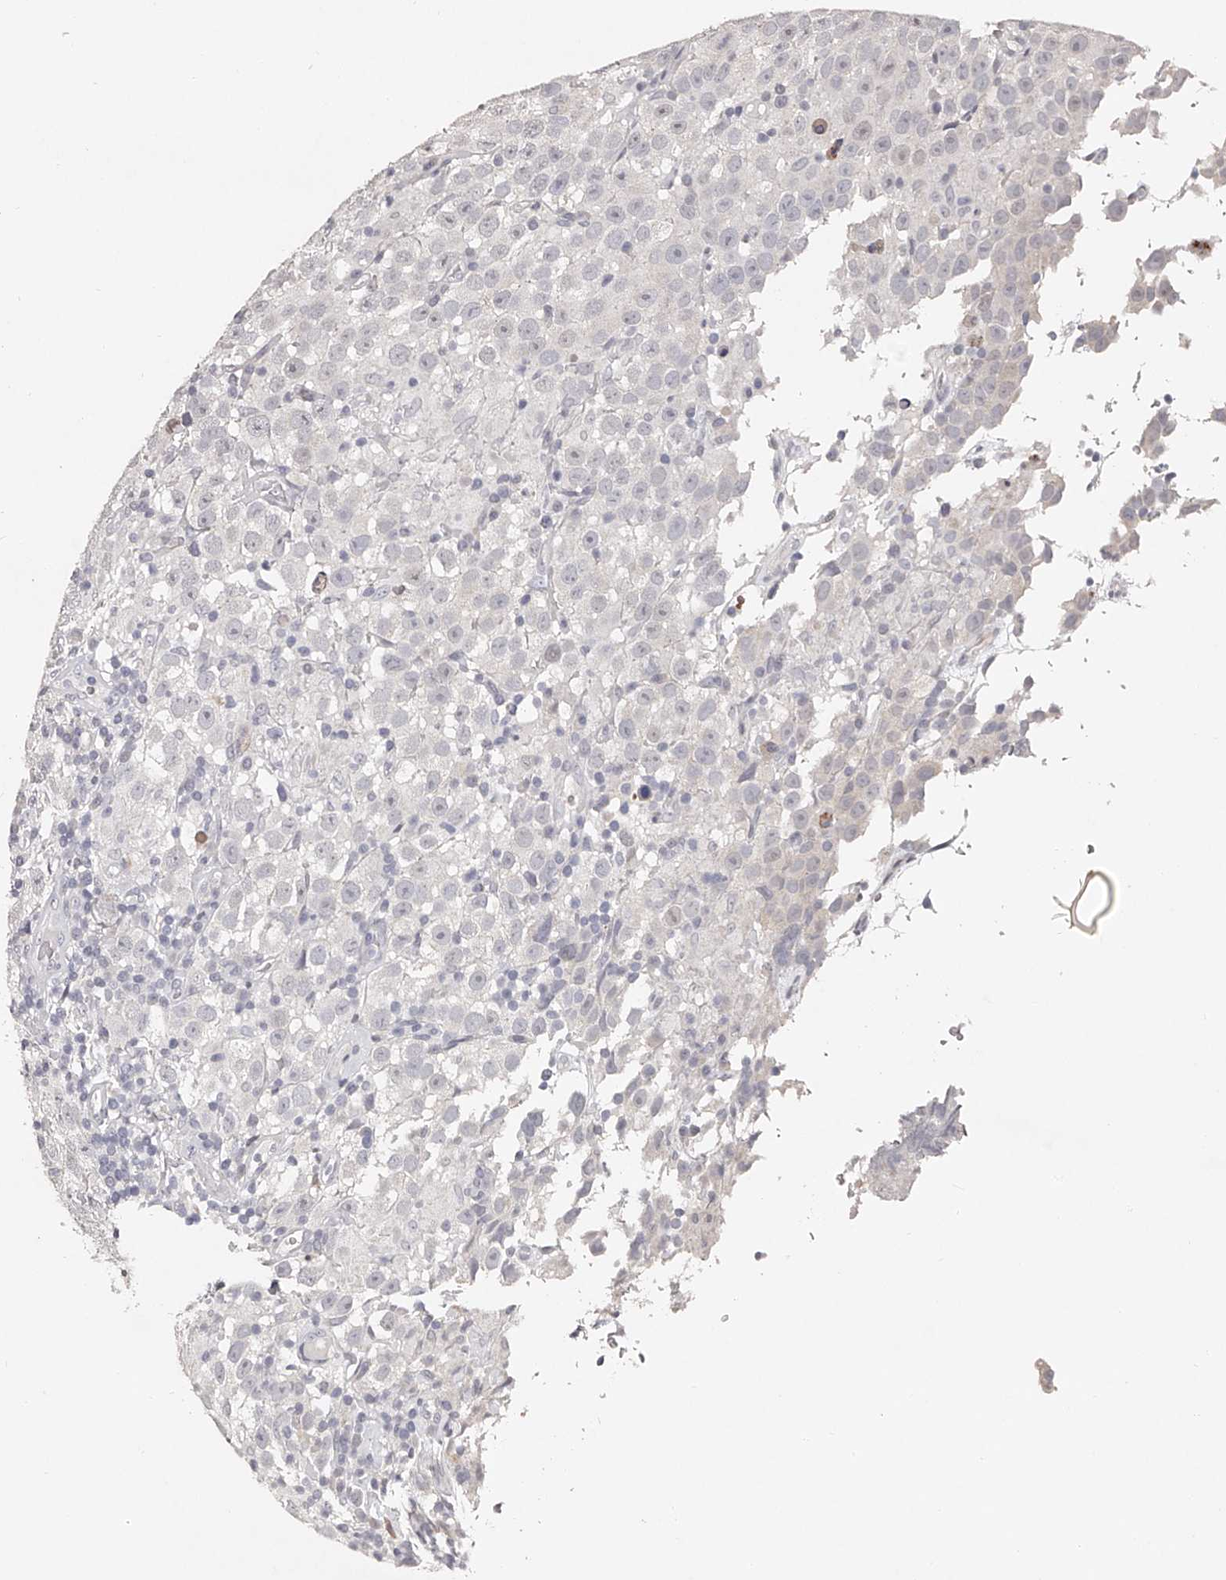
{"staining": {"intensity": "negative", "quantity": "none", "location": "none"}, "tissue": "testis cancer", "cell_type": "Tumor cells", "image_type": "cancer", "snomed": [{"axis": "morphology", "description": "Seminoma, NOS"}, {"axis": "topography", "description": "Testis"}], "caption": "An image of seminoma (testis) stained for a protein shows no brown staining in tumor cells.", "gene": "NT5DC1", "patient": {"sex": "male", "age": 41}}